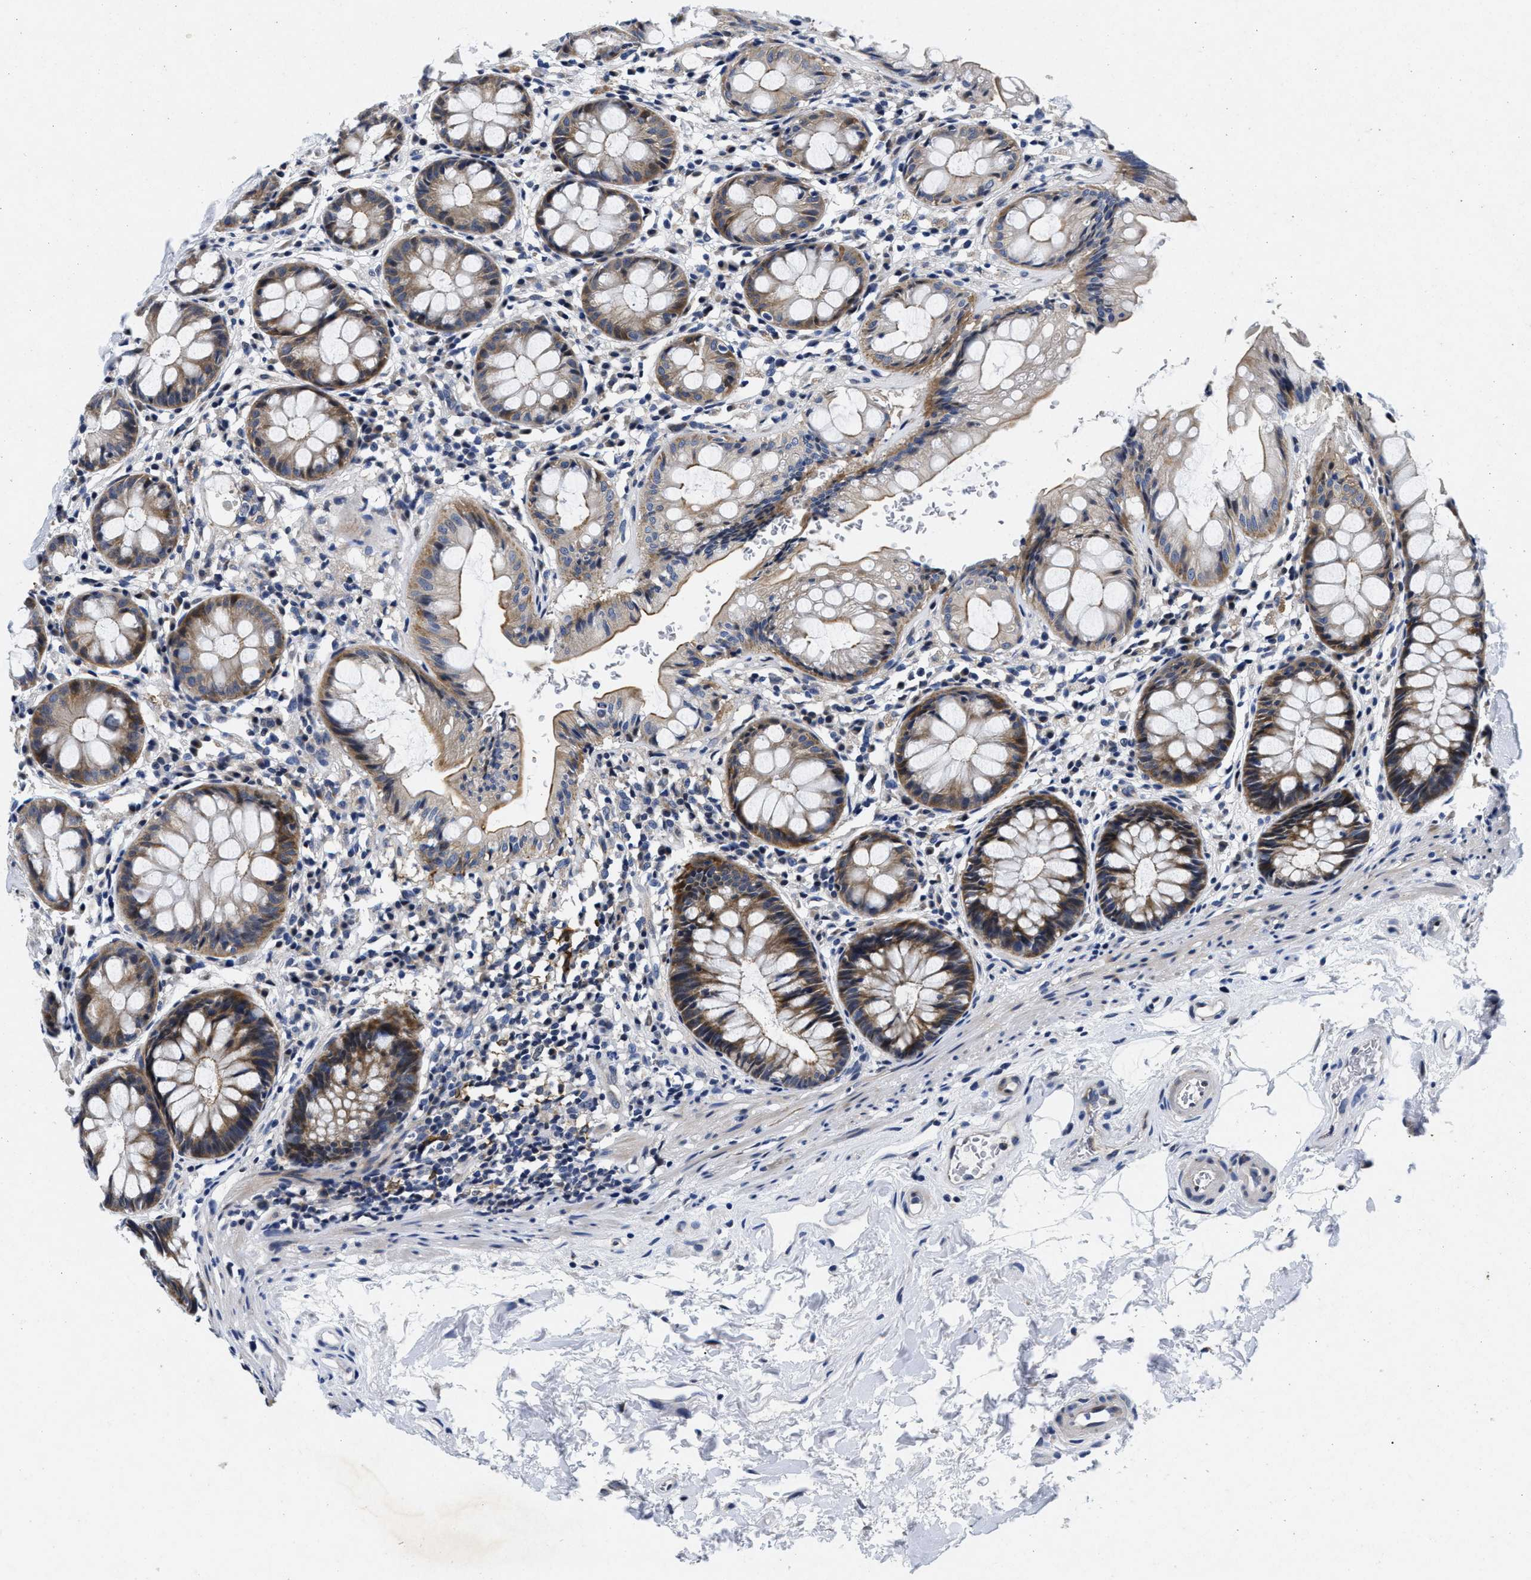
{"staining": {"intensity": "moderate", "quantity": "25%-75%", "location": "cytoplasmic/membranous"}, "tissue": "rectum", "cell_type": "Glandular cells", "image_type": "normal", "snomed": [{"axis": "morphology", "description": "Normal tissue, NOS"}, {"axis": "topography", "description": "Rectum"}], "caption": "A medium amount of moderate cytoplasmic/membranous positivity is seen in approximately 25%-75% of glandular cells in normal rectum. (DAB = brown stain, brightfield microscopy at high magnification).", "gene": "LAD1", "patient": {"sex": "male", "age": 64}}